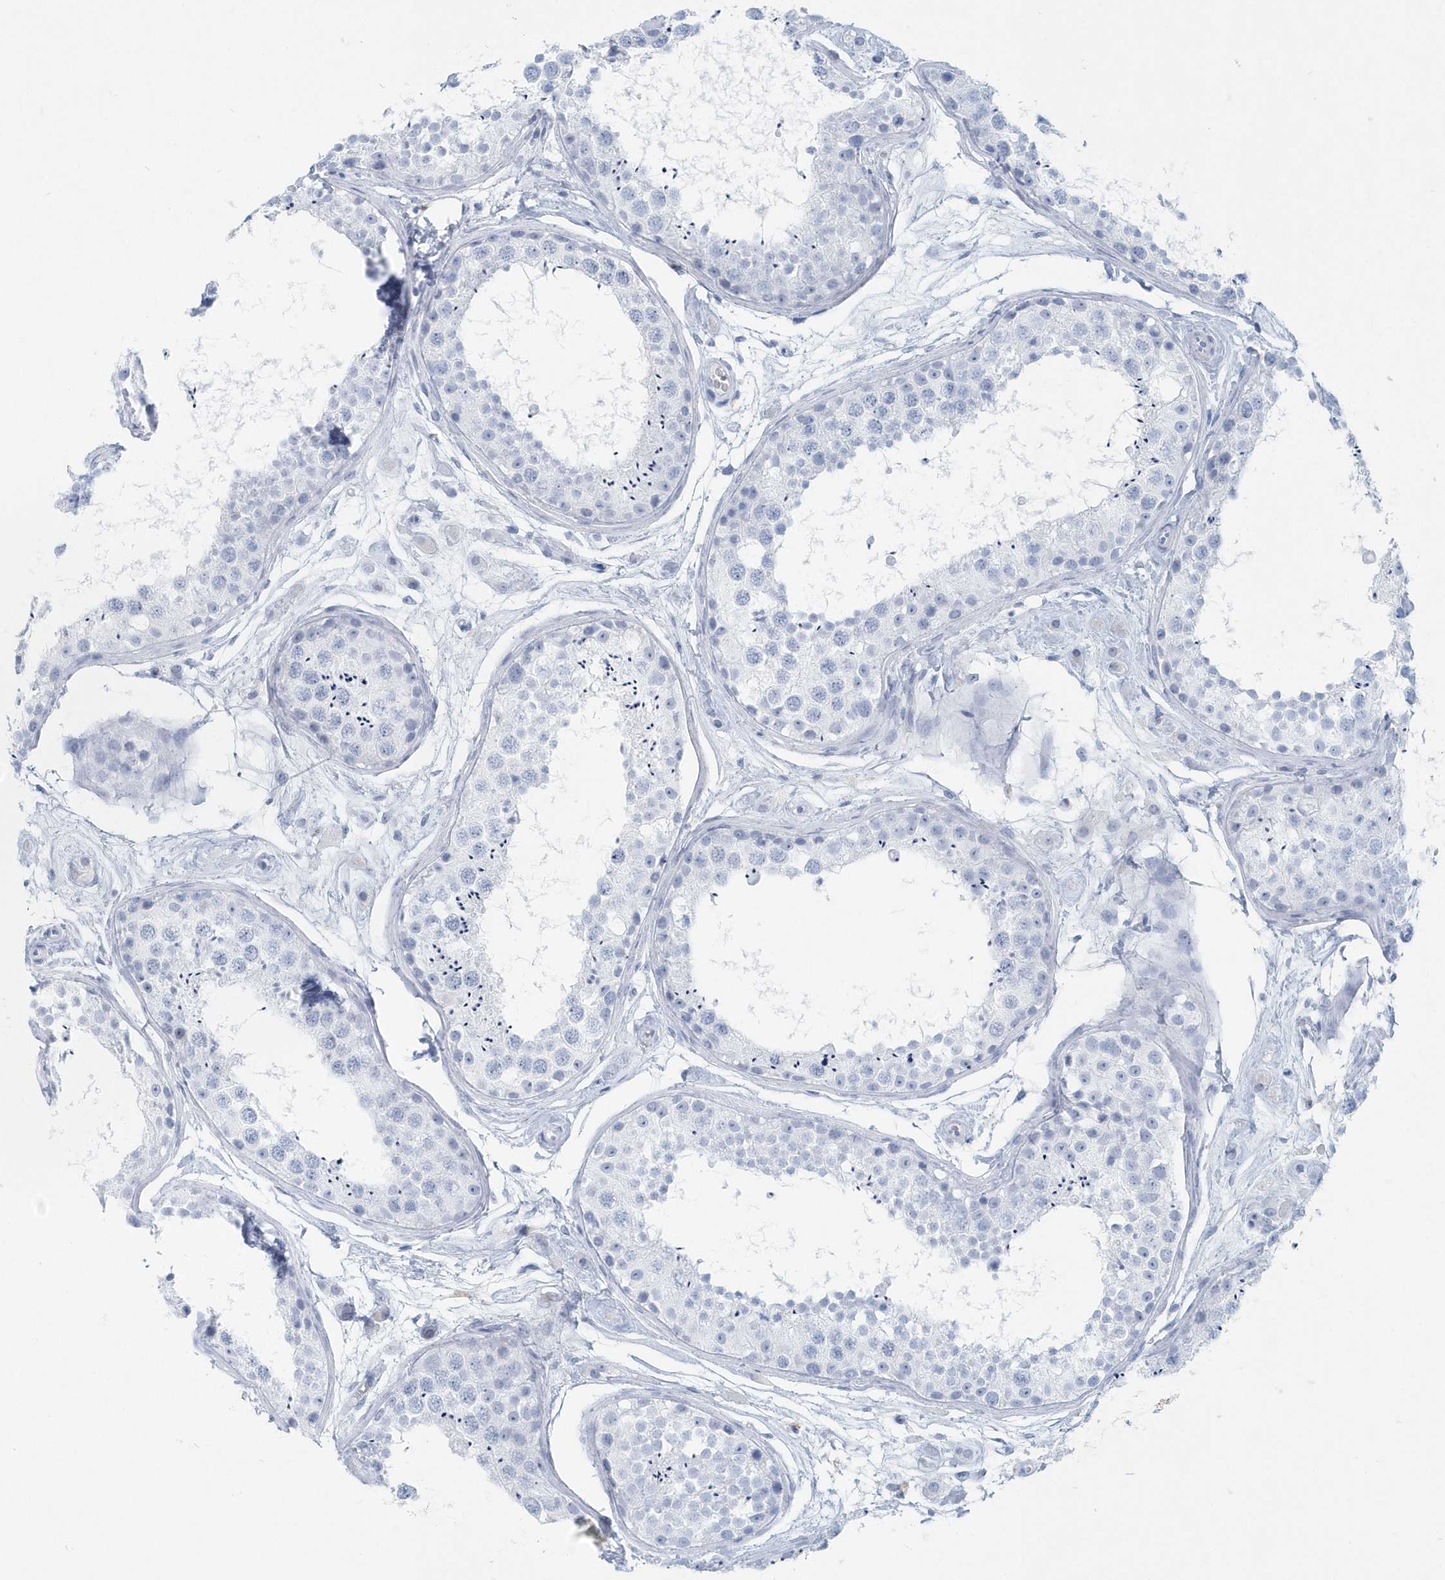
{"staining": {"intensity": "negative", "quantity": "none", "location": "none"}, "tissue": "testis", "cell_type": "Cells in seminiferous ducts", "image_type": "normal", "snomed": [{"axis": "morphology", "description": "Normal tissue, NOS"}, {"axis": "topography", "description": "Testis"}], "caption": "There is no significant staining in cells in seminiferous ducts of testis. (DAB (3,3'-diaminobenzidine) immunohistochemistry (IHC) with hematoxylin counter stain).", "gene": "PTPRO", "patient": {"sex": "male", "age": 25}}